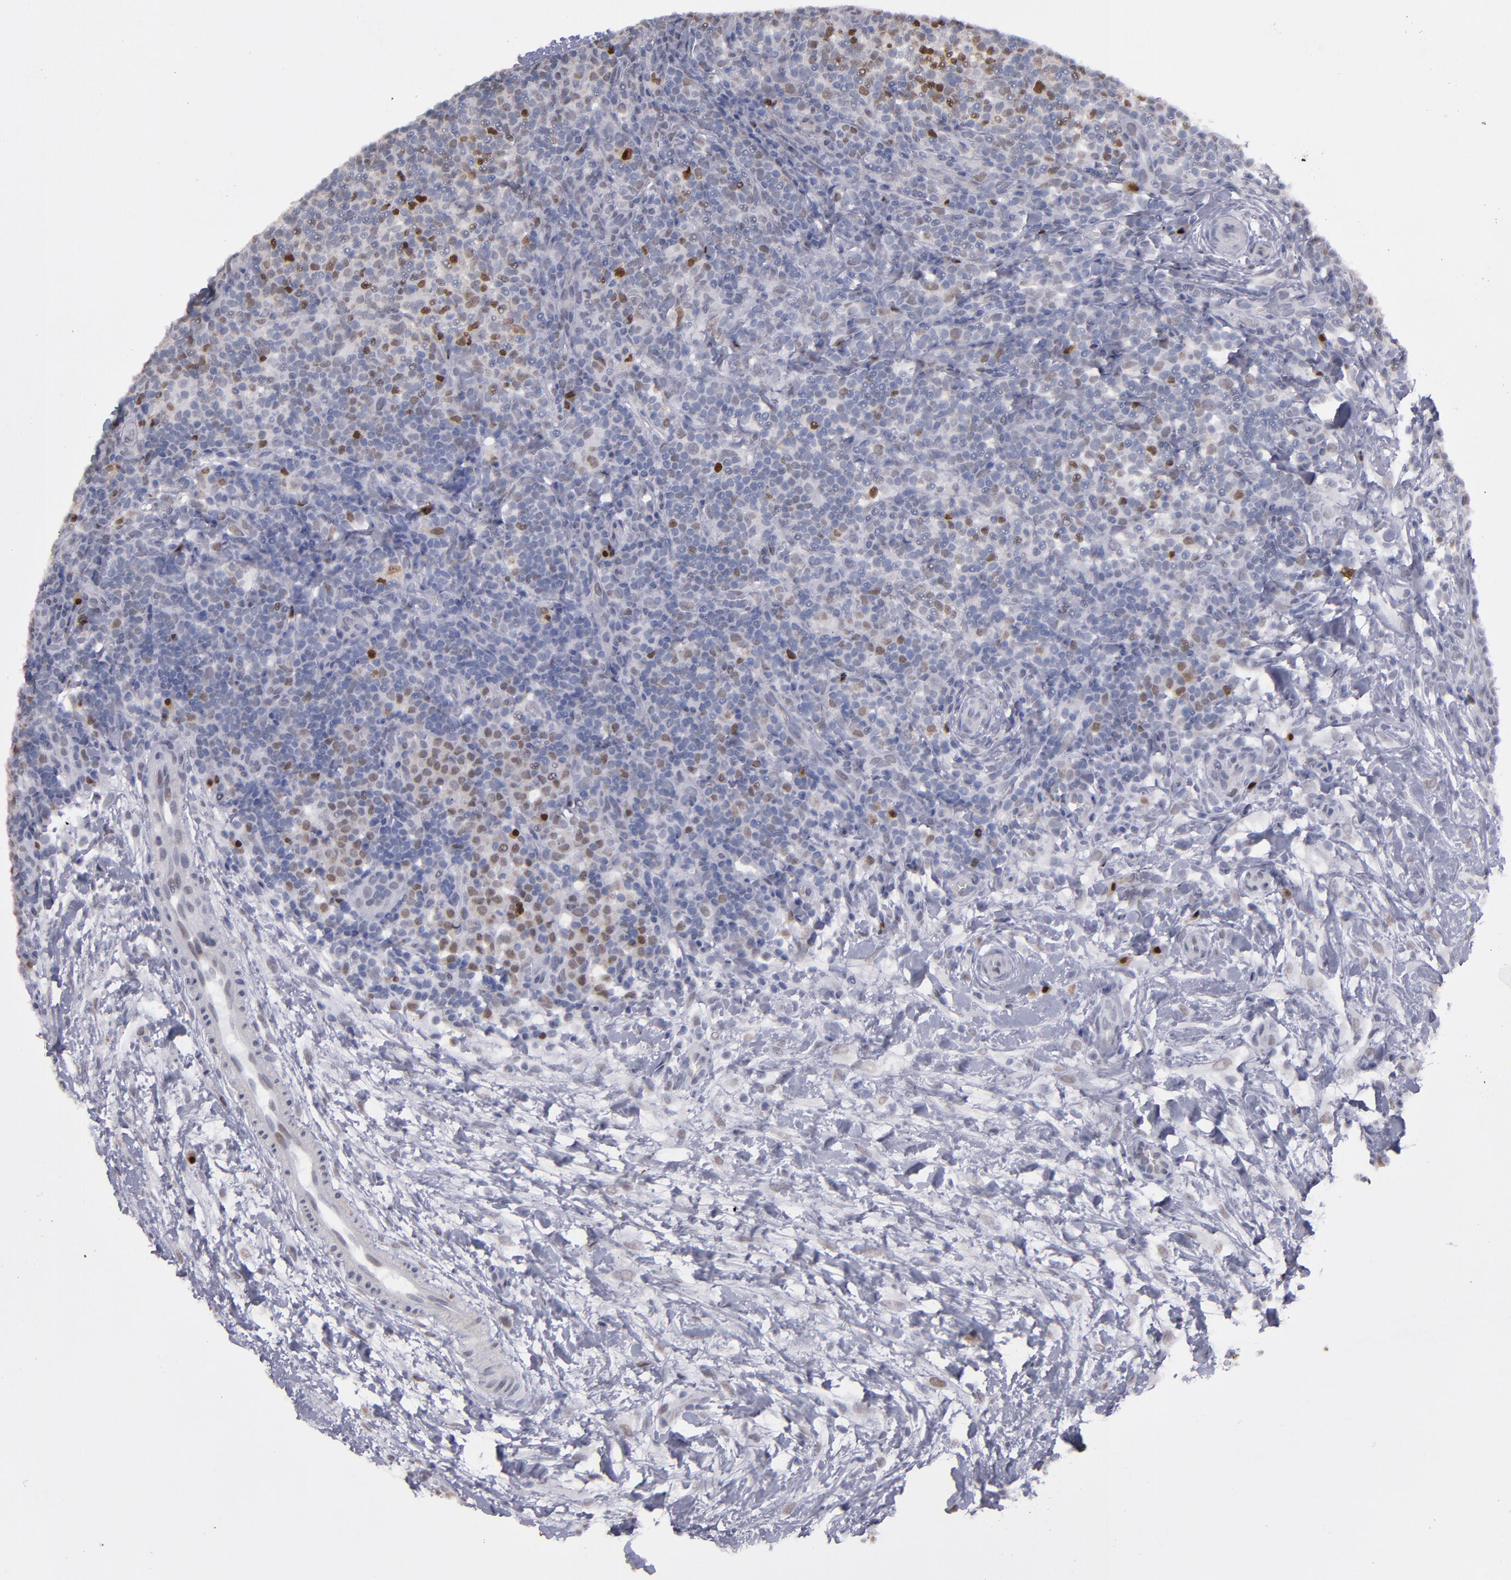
{"staining": {"intensity": "weak", "quantity": "25%-75%", "location": "nuclear"}, "tissue": "lymphoma", "cell_type": "Tumor cells", "image_type": "cancer", "snomed": [{"axis": "morphology", "description": "Malignant lymphoma, non-Hodgkin's type, Low grade"}, {"axis": "topography", "description": "Lymph node"}], "caption": "There is low levels of weak nuclear expression in tumor cells of malignant lymphoma, non-Hodgkin's type (low-grade), as demonstrated by immunohistochemical staining (brown color).", "gene": "IRF4", "patient": {"sex": "female", "age": 76}}